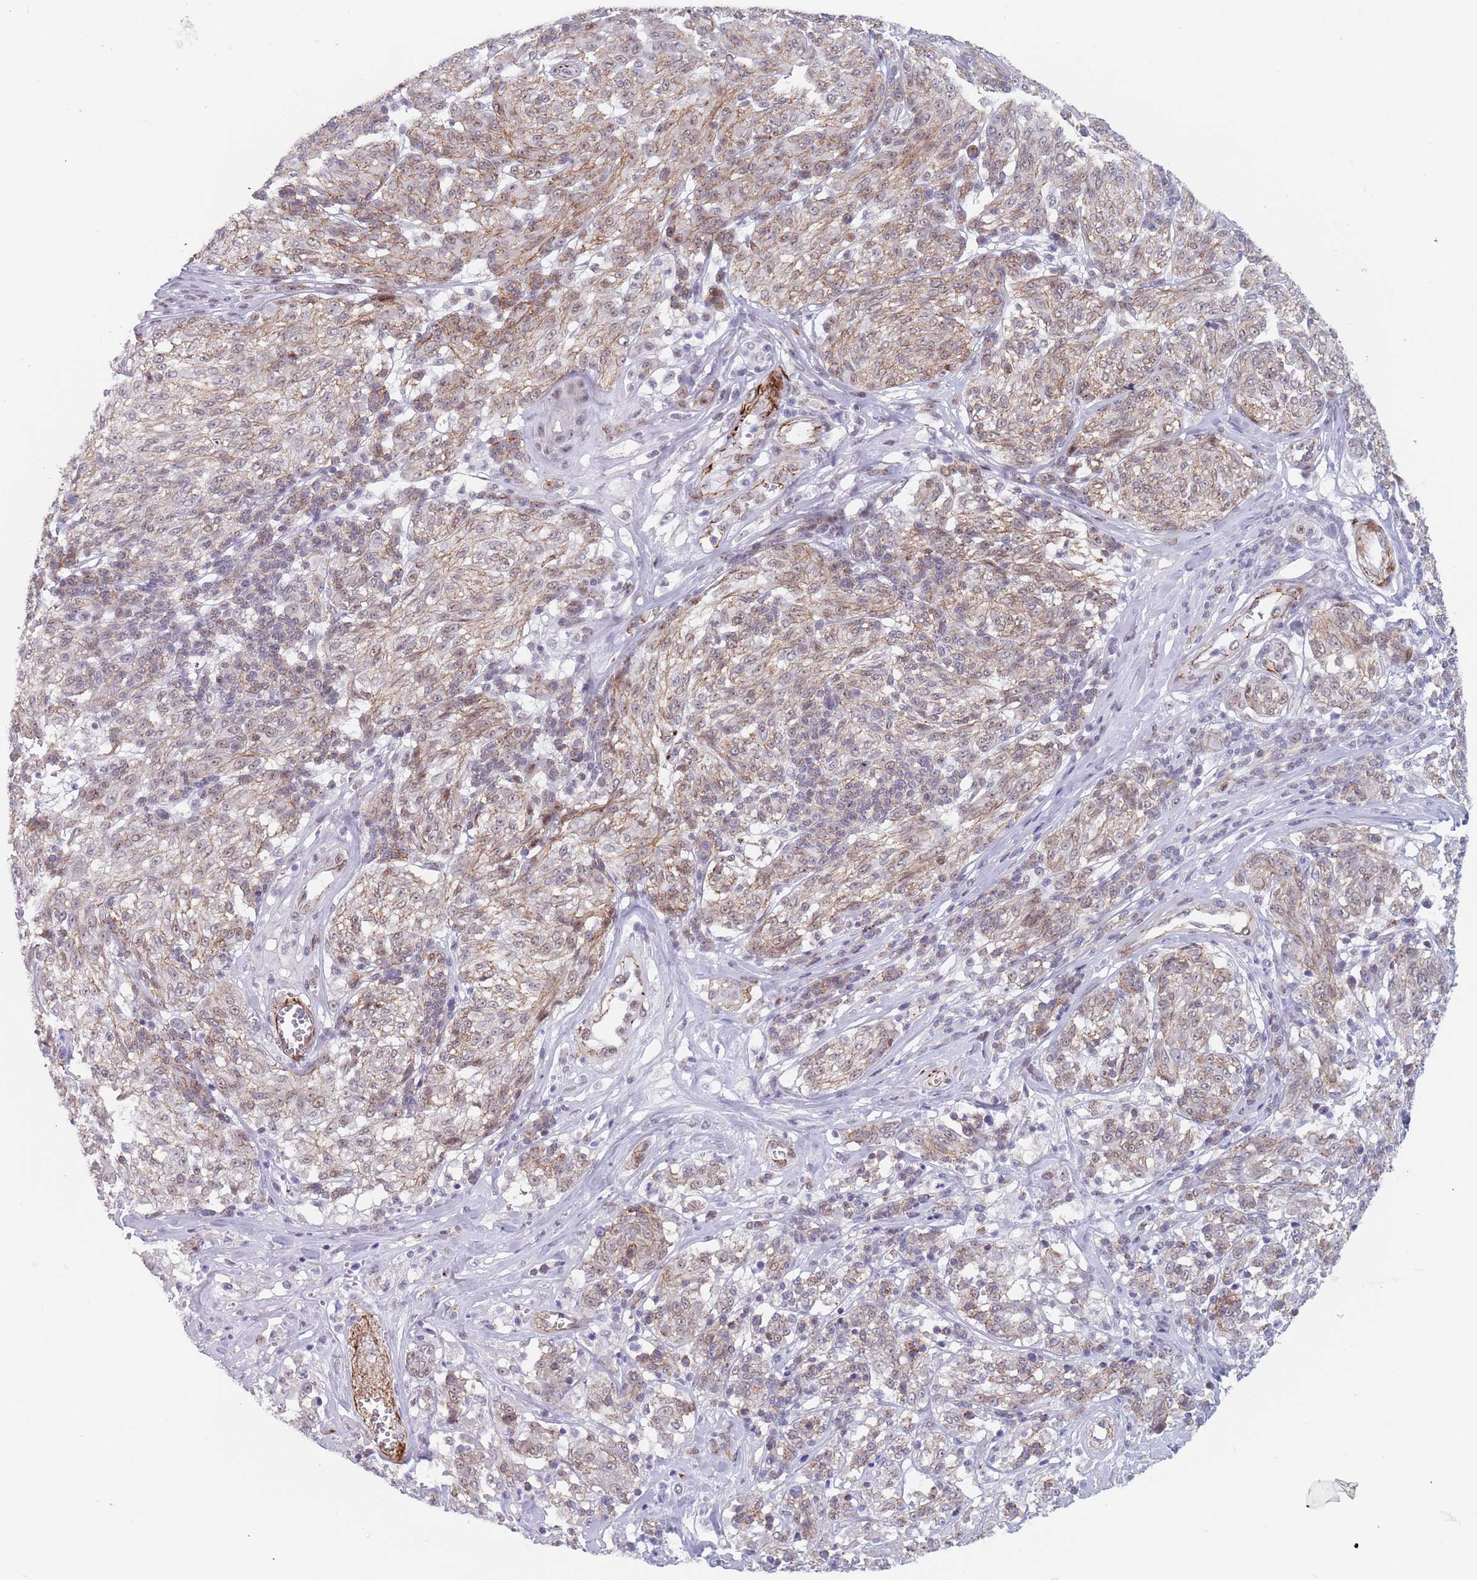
{"staining": {"intensity": "moderate", "quantity": ">75%", "location": "cytoplasmic/membranous,nuclear"}, "tissue": "melanoma", "cell_type": "Tumor cells", "image_type": "cancer", "snomed": [{"axis": "morphology", "description": "Malignant melanoma, NOS"}, {"axis": "topography", "description": "Skin"}], "caption": "Immunohistochemical staining of melanoma demonstrates medium levels of moderate cytoplasmic/membranous and nuclear protein staining in about >75% of tumor cells. (Brightfield microscopy of DAB IHC at high magnification).", "gene": "OR5A2", "patient": {"sex": "female", "age": 63}}